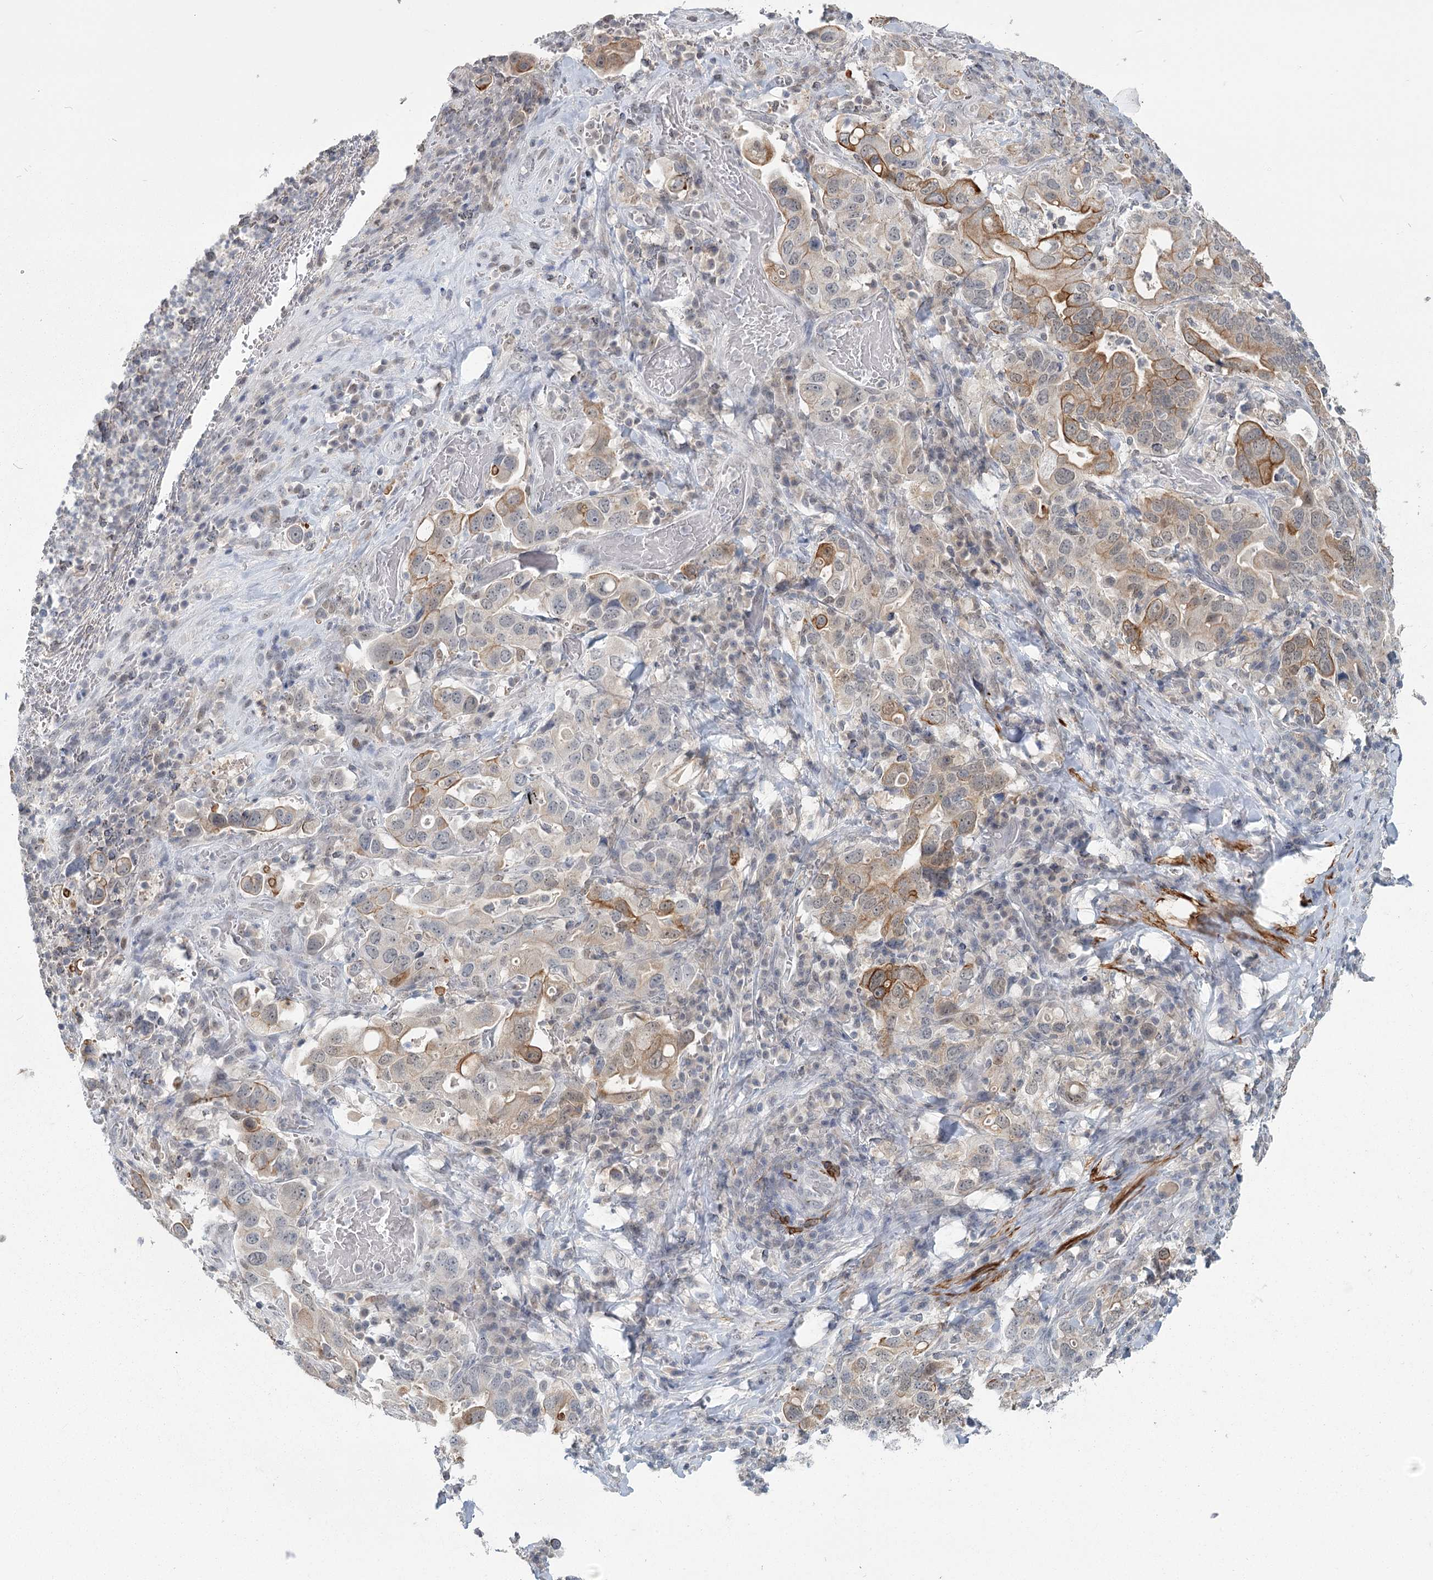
{"staining": {"intensity": "moderate", "quantity": "25%-75%", "location": "cytoplasmic/membranous"}, "tissue": "stomach cancer", "cell_type": "Tumor cells", "image_type": "cancer", "snomed": [{"axis": "morphology", "description": "Adenocarcinoma, NOS"}, {"axis": "topography", "description": "Stomach, upper"}], "caption": "IHC micrograph of human stomach adenocarcinoma stained for a protein (brown), which demonstrates medium levels of moderate cytoplasmic/membranous positivity in about 25%-75% of tumor cells.", "gene": "TMEM70", "patient": {"sex": "male", "age": 62}}